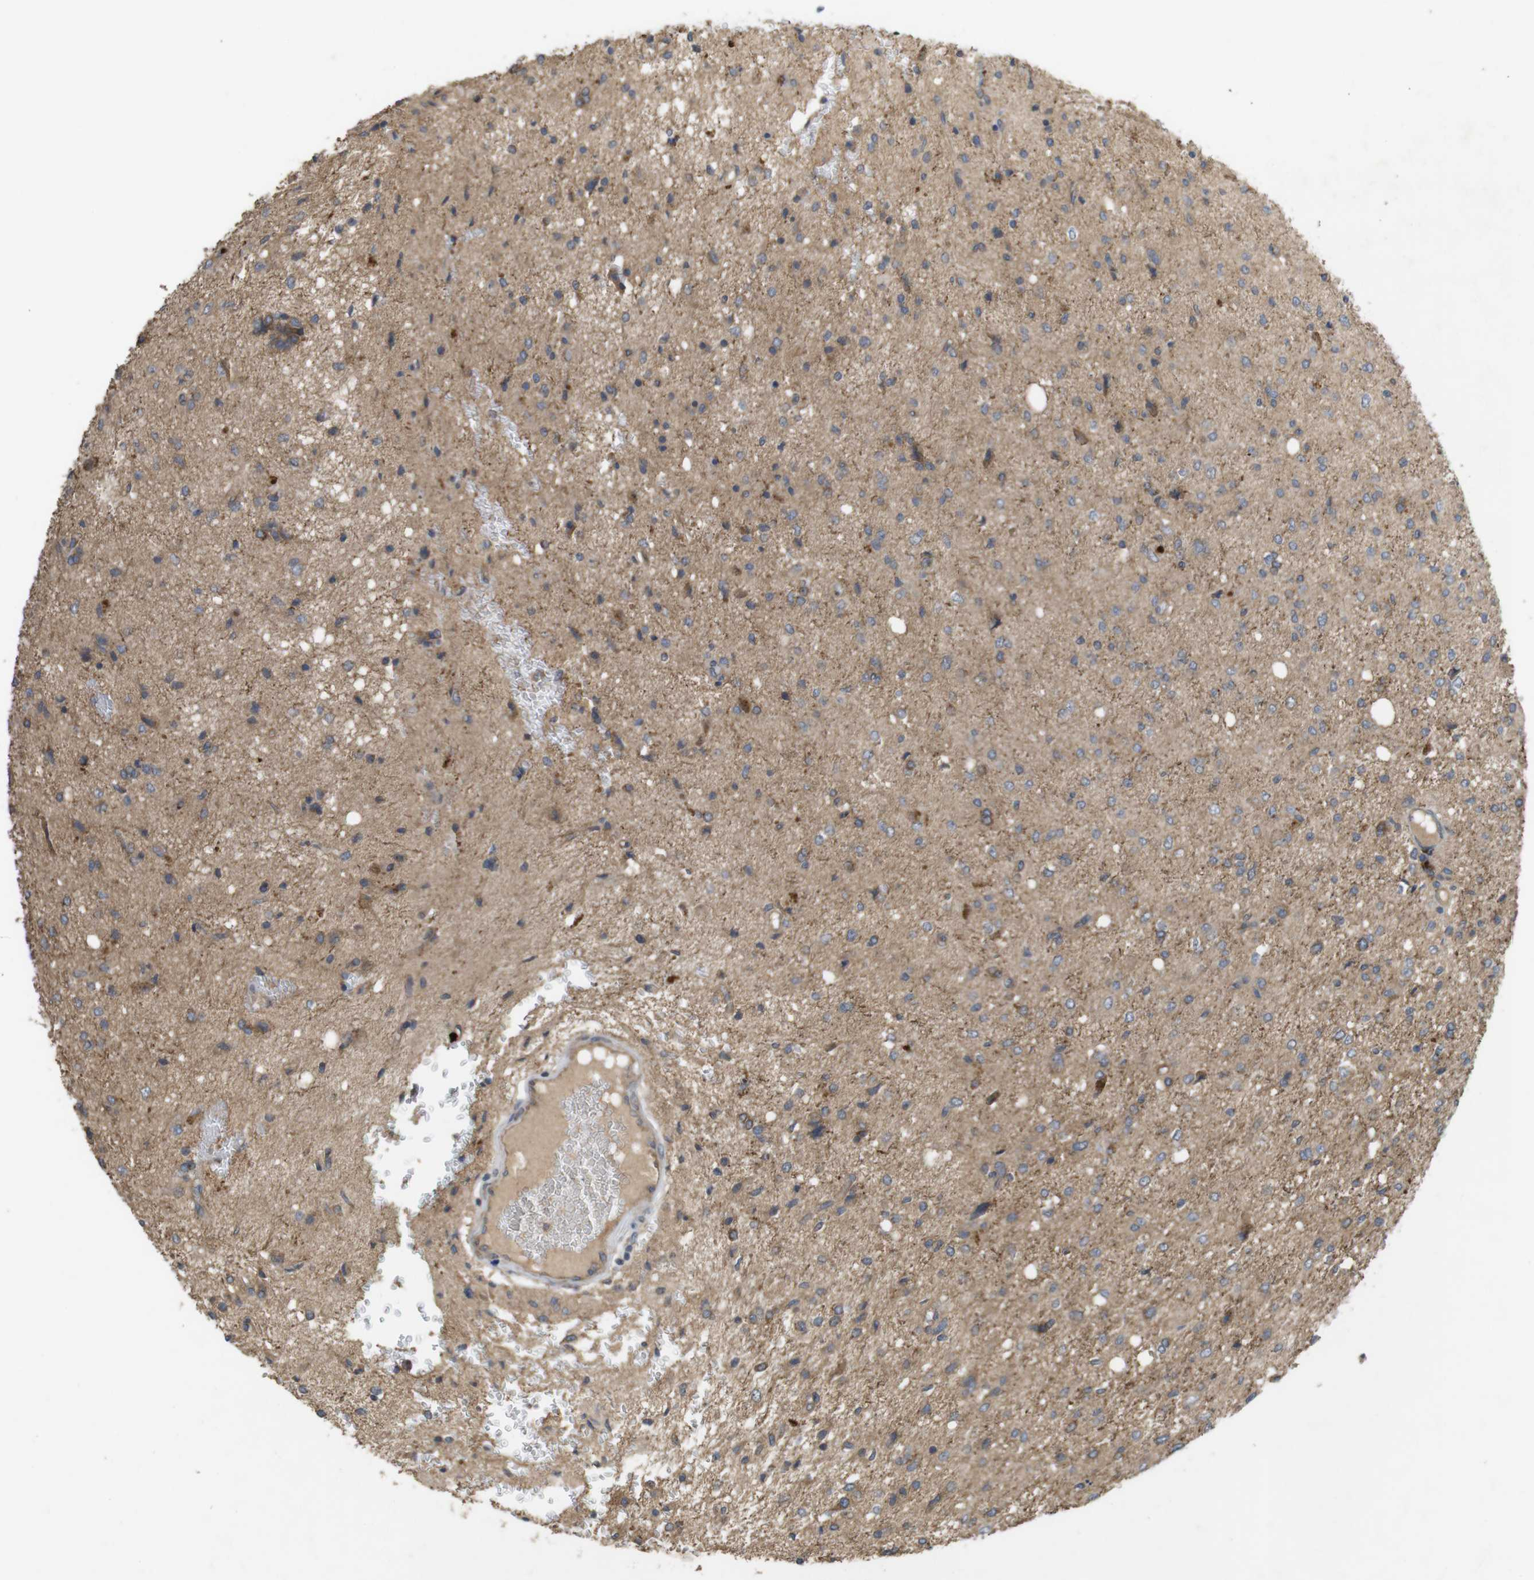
{"staining": {"intensity": "moderate", "quantity": "<25%", "location": "cytoplasmic/membranous"}, "tissue": "glioma", "cell_type": "Tumor cells", "image_type": "cancer", "snomed": [{"axis": "morphology", "description": "Glioma, malignant, High grade"}, {"axis": "topography", "description": "Brain"}], "caption": "The histopathology image exhibits a brown stain indicating the presence of a protein in the cytoplasmic/membranous of tumor cells in glioma.", "gene": "KCNS3", "patient": {"sex": "female", "age": 59}}